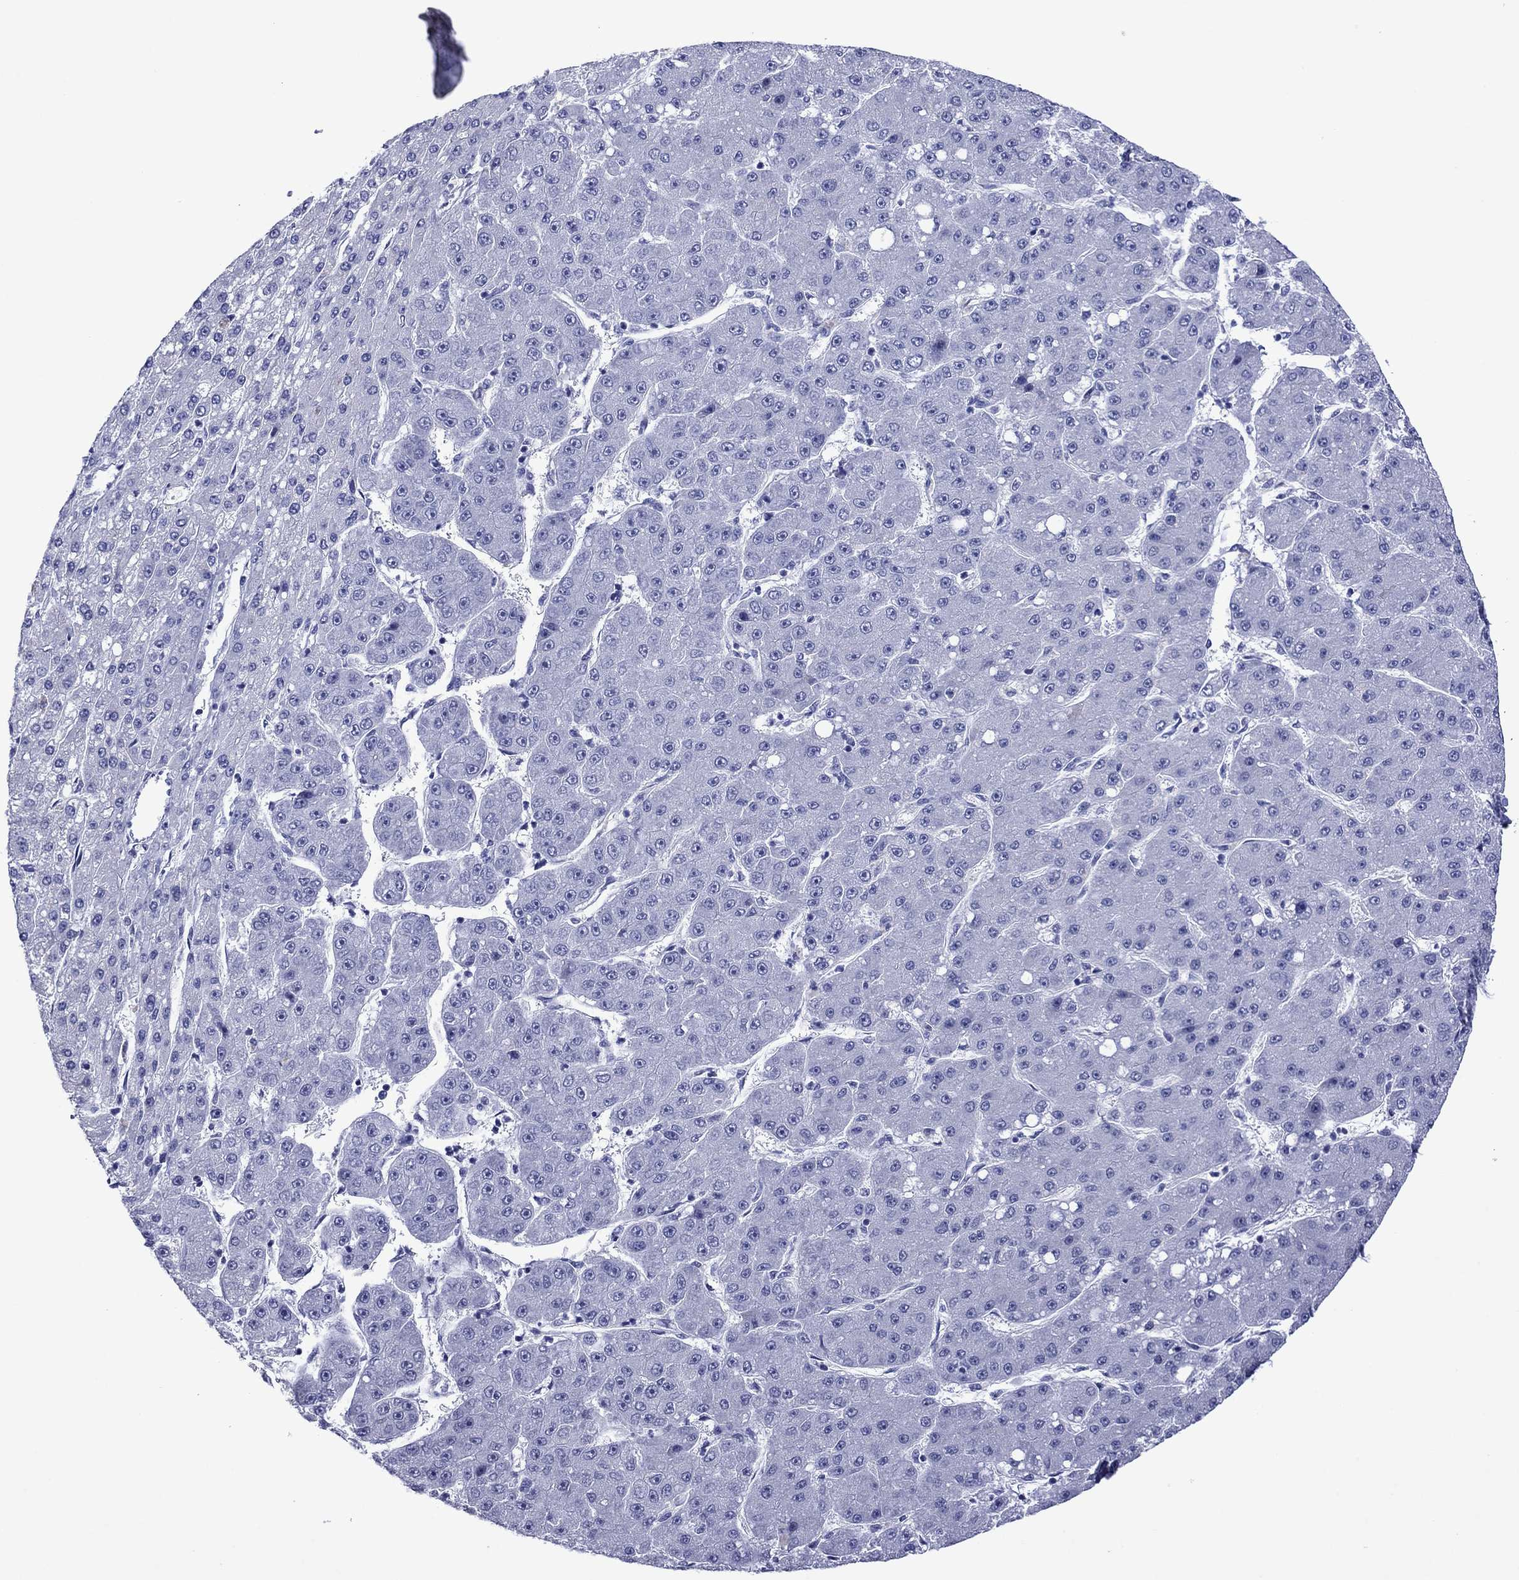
{"staining": {"intensity": "negative", "quantity": "none", "location": "none"}, "tissue": "liver cancer", "cell_type": "Tumor cells", "image_type": "cancer", "snomed": [{"axis": "morphology", "description": "Carcinoma, Hepatocellular, NOS"}, {"axis": "topography", "description": "Liver"}], "caption": "Liver cancer stained for a protein using immunohistochemistry reveals no positivity tumor cells.", "gene": "PIWIL1", "patient": {"sex": "male", "age": 67}}